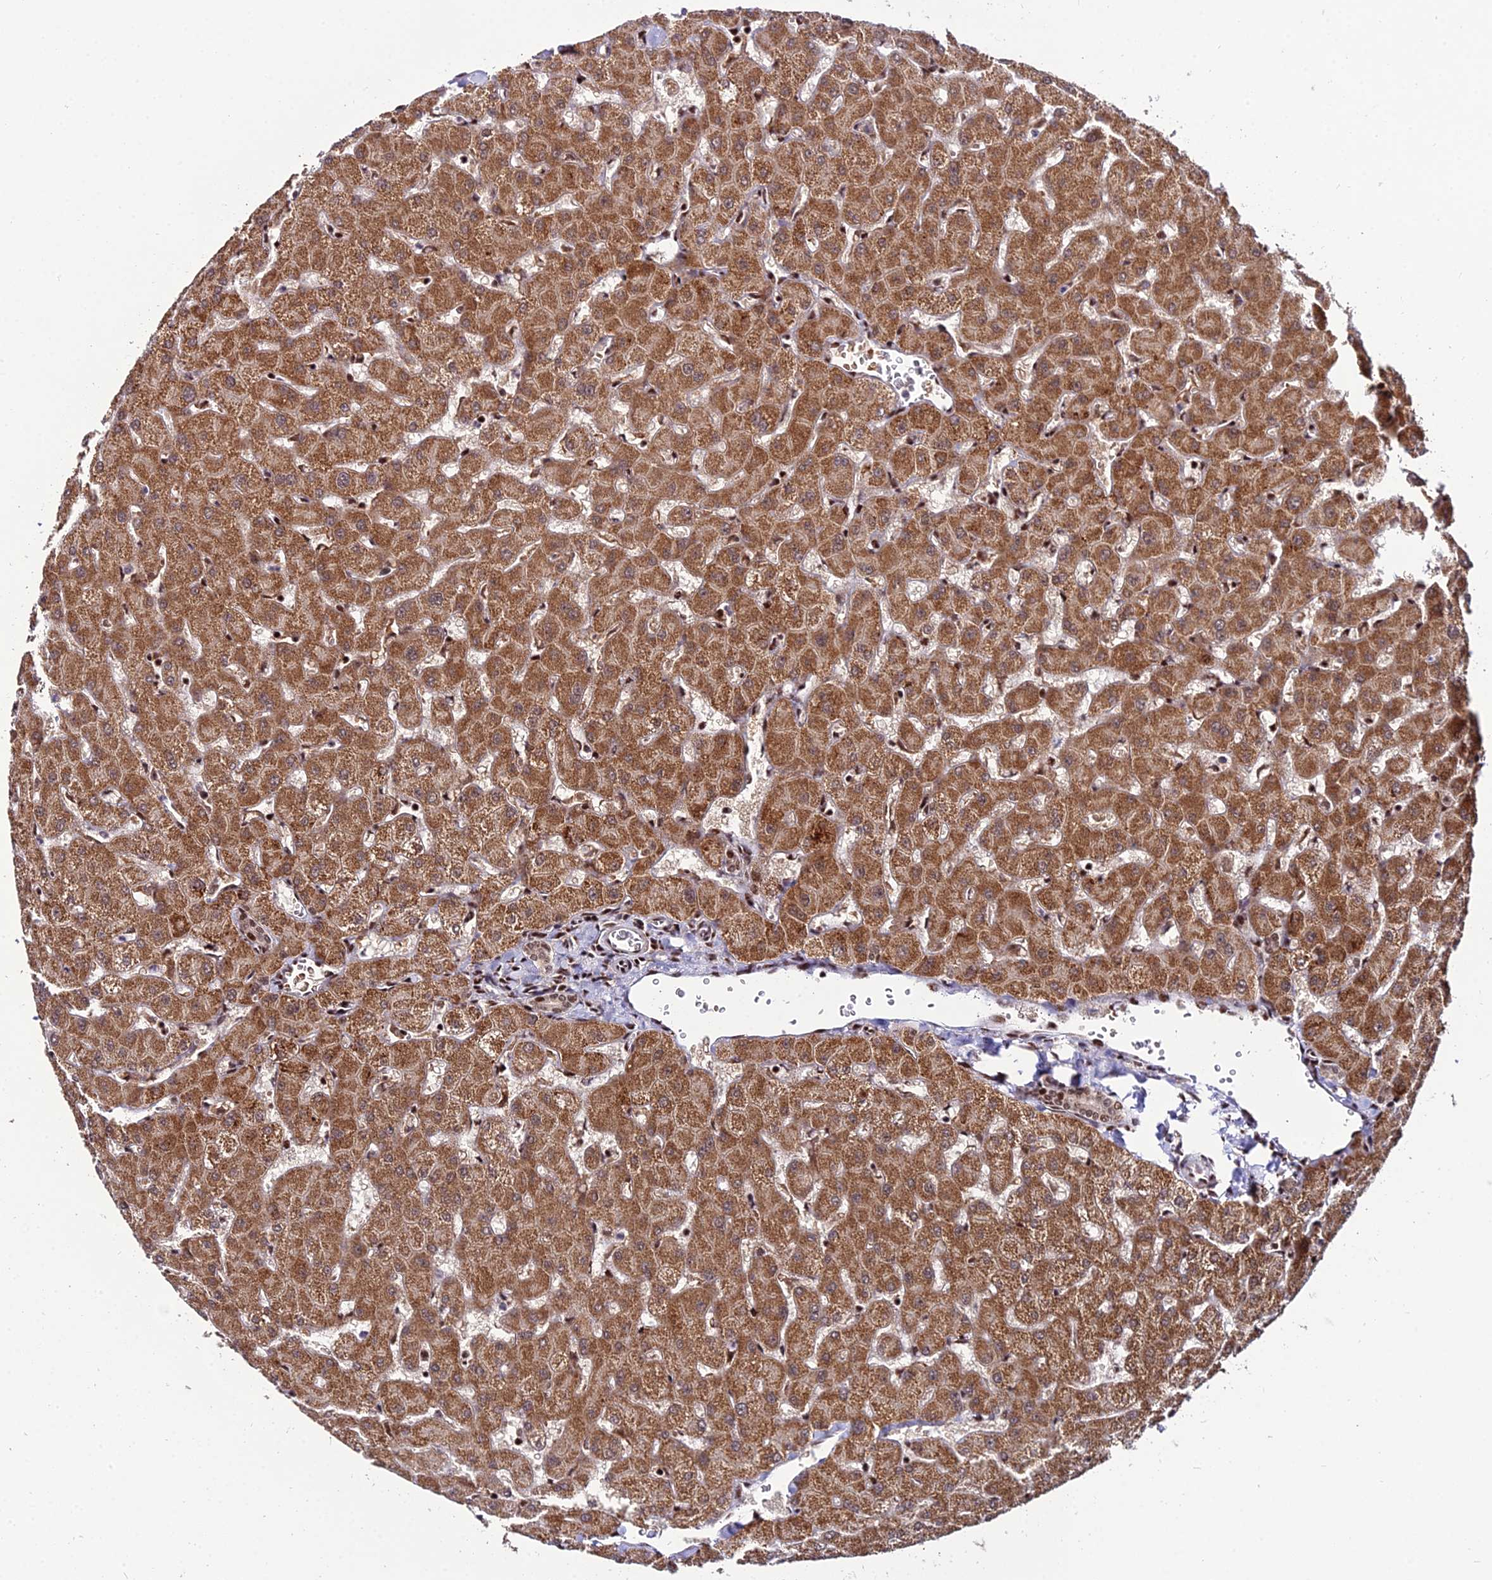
{"staining": {"intensity": "moderate", "quantity": ">75%", "location": "cytoplasmic/membranous,nuclear"}, "tissue": "liver", "cell_type": "Cholangiocytes", "image_type": "normal", "snomed": [{"axis": "morphology", "description": "Normal tissue, NOS"}, {"axis": "topography", "description": "Liver"}], "caption": "Liver stained for a protein (brown) shows moderate cytoplasmic/membranous,nuclear positive staining in approximately >75% of cholangiocytes.", "gene": "CIB3", "patient": {"sex": "female", "age": 63}}